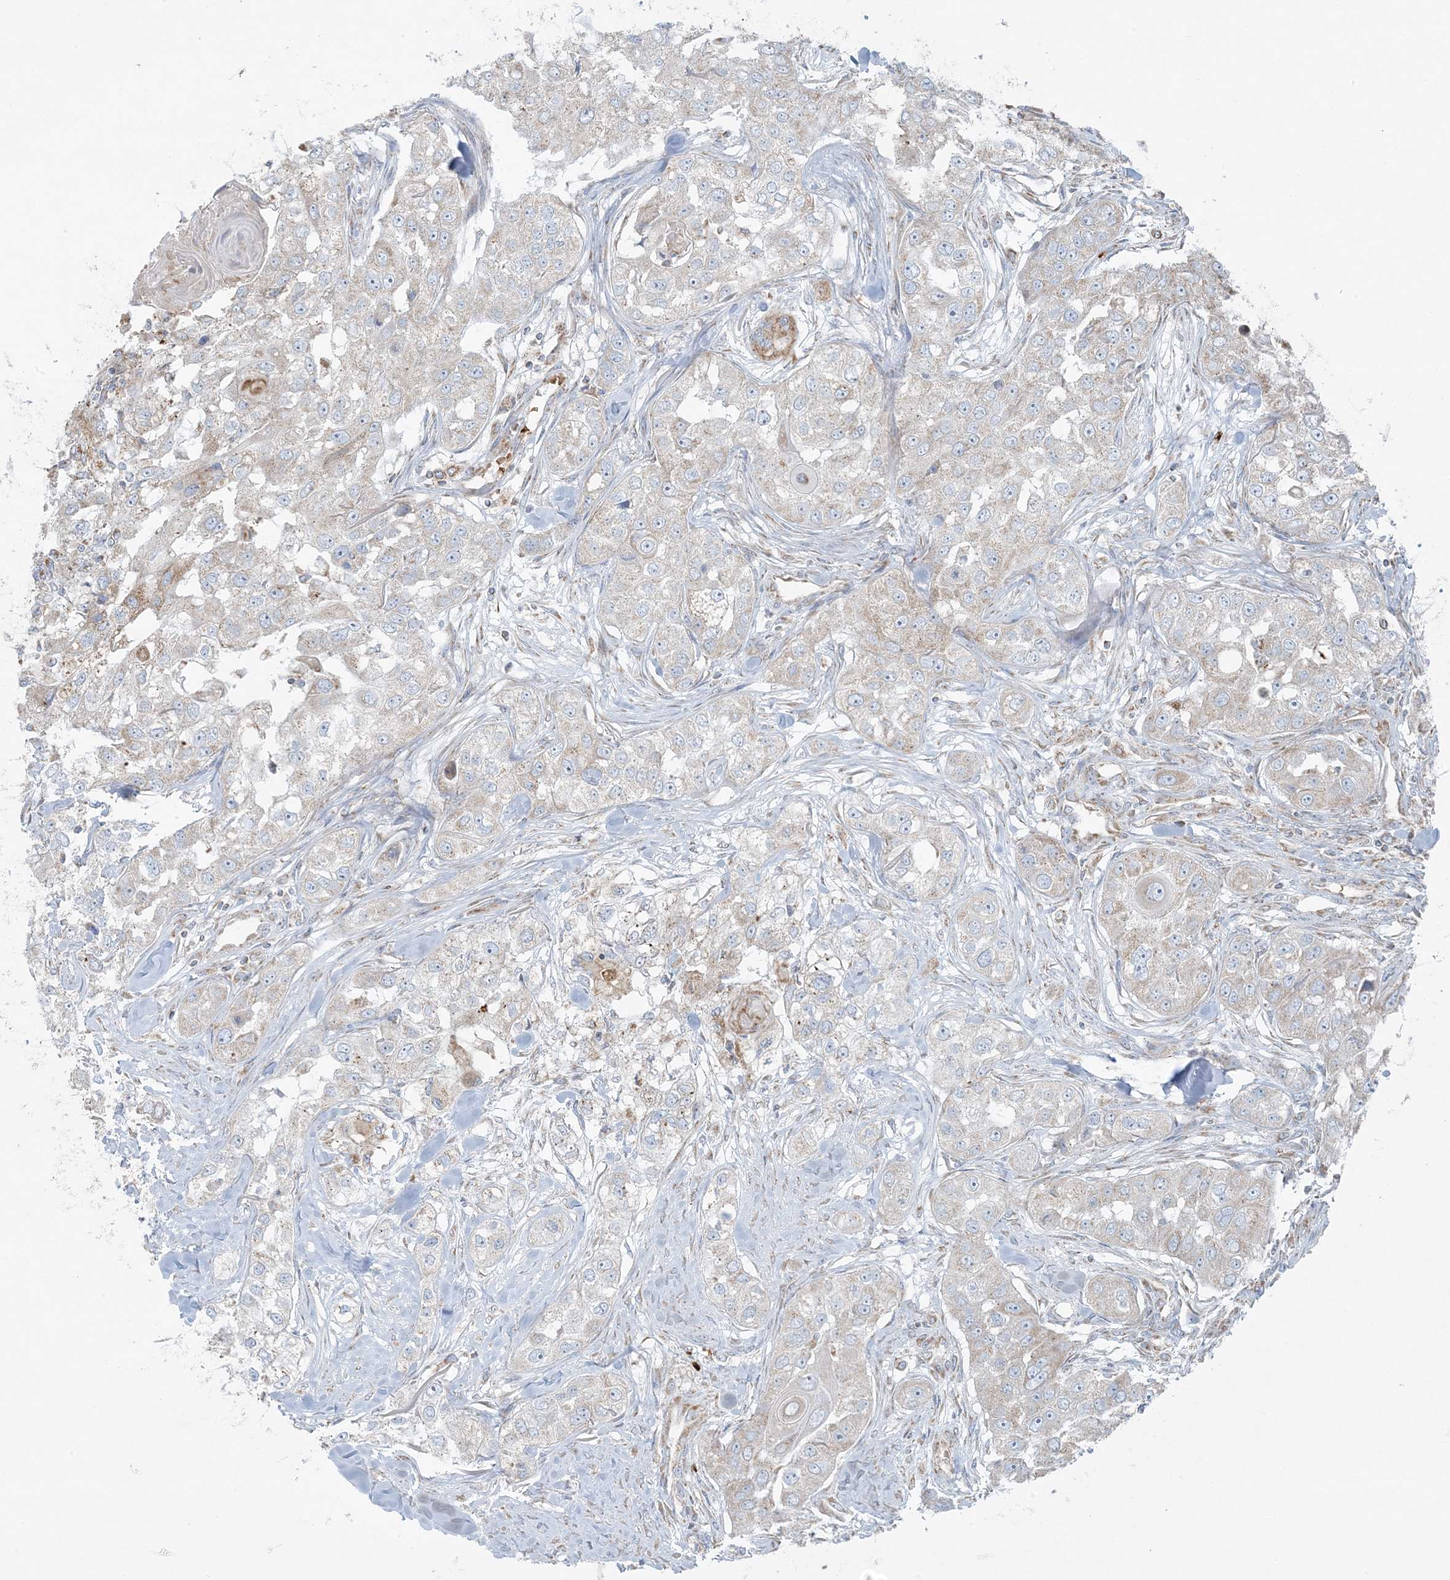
{"staining": {"intensity": "negative", "quantity": "none", "location": "none"}, "tissue": "head and neck cancer", "cell_type": "Tumor cells", "image_type": "cancer", "snomed": [{"axis": "morphology", "description": "Normal tissue, NOS"}, {"axis": "morphology", "description": "Squamous cell carcinoma, NOS"}, {"axis": "topography", "description": "Skeletal muscle"}, {"axis": "topography", "description": "Head-Neck"}], "caption": "Micrograph shows no significant protein expression in tumor cells of head and neck cancer (squamous cell carcinoma). (Stains: DAB (3,3'-diaminobenzidine) immunohistochemistry (IHC) with hematoxylin counter stain, Microscopy: brightfield microscopy at high magnification).", "gene": "PIK3R4", "patient": {"sex": "male", "age": 51}}